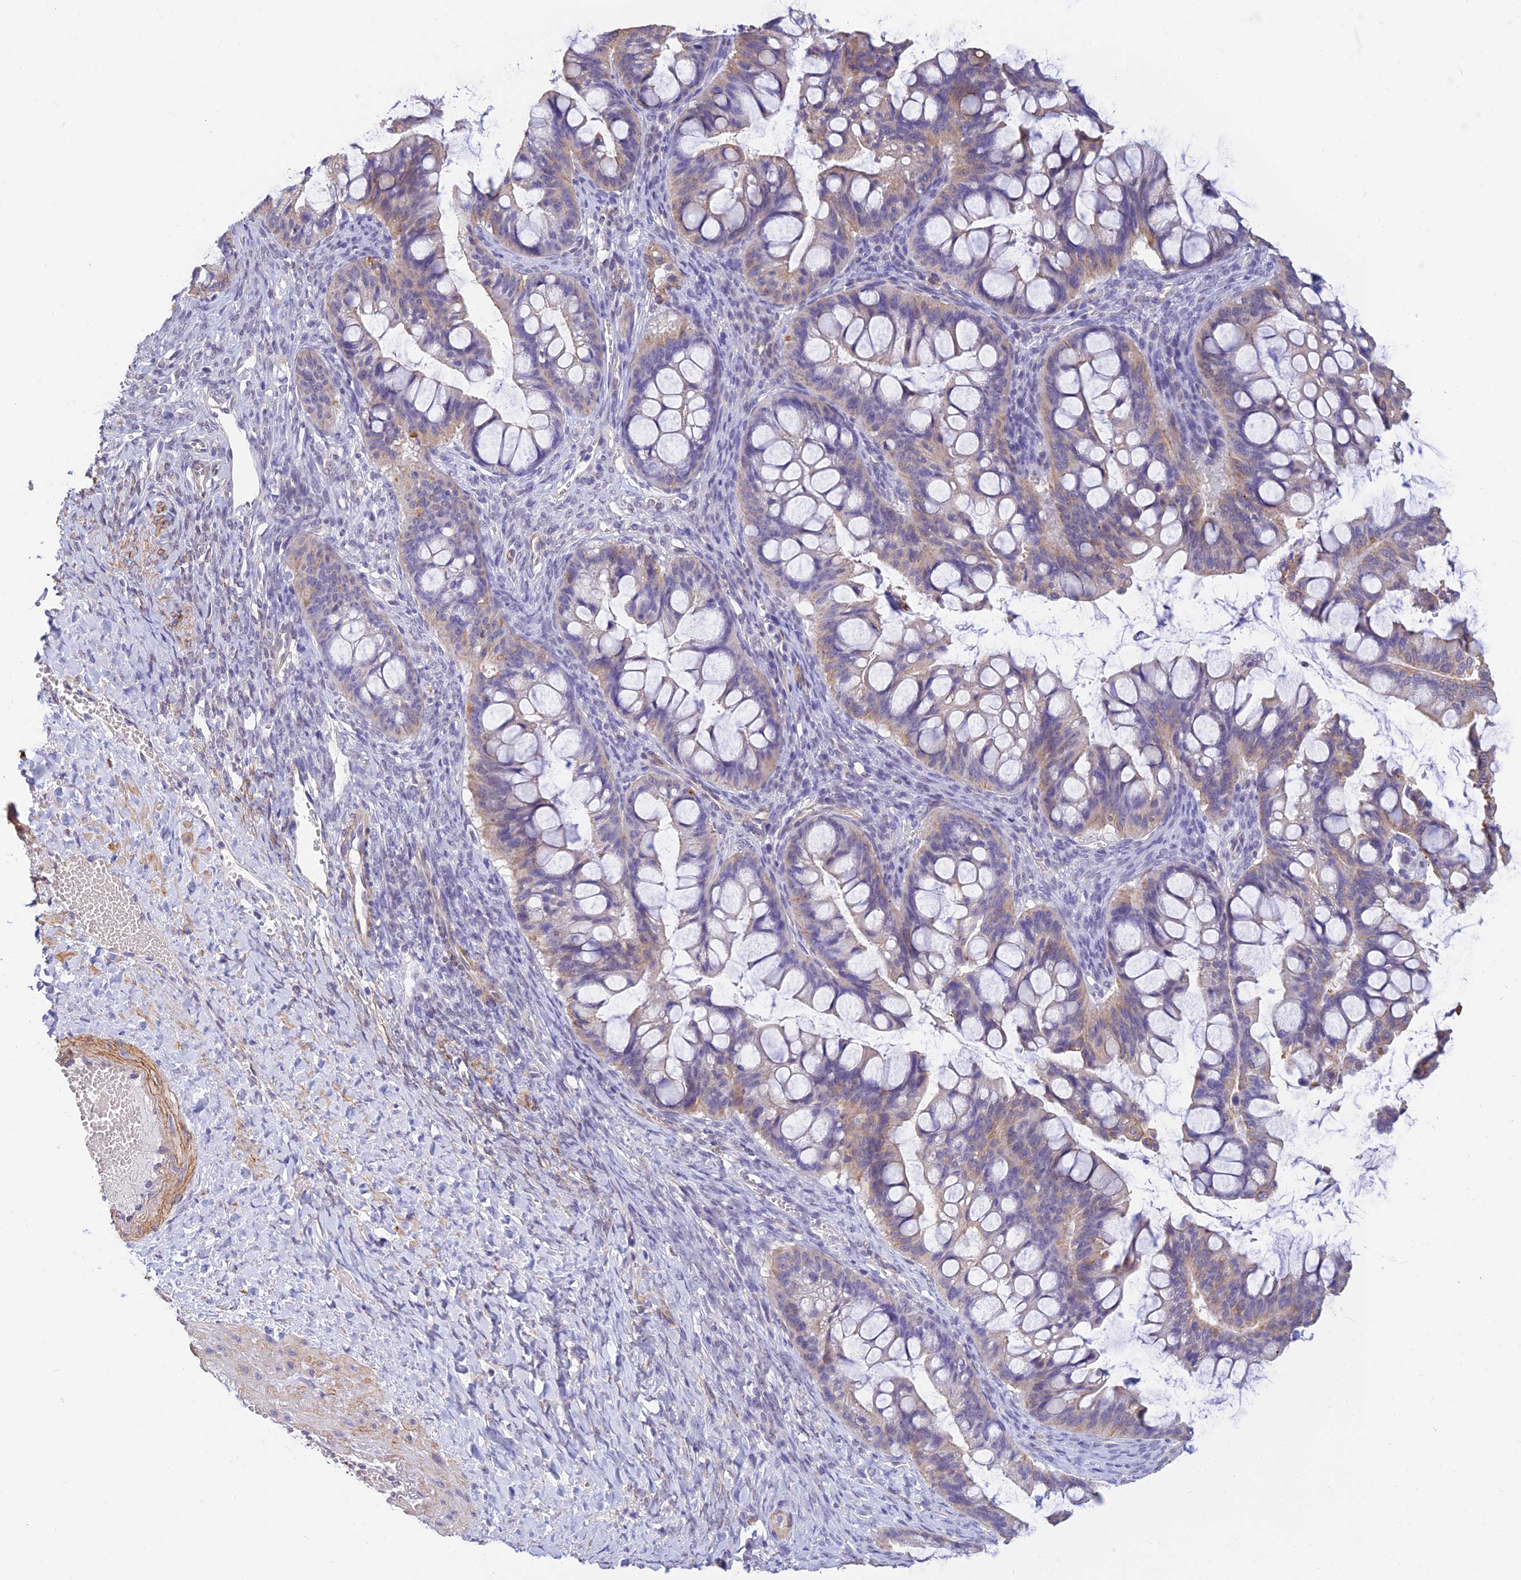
{"staining": {"intensity": "weak", "quantity": "25%-75%", "location": "cytoplasmic/membranous"}, "tissue": "ovarian cancer", "cell_type": "Tumor cells", "image_type": "cancer", "snomed": [{"axis": "morphology", "description": "Cystadenocarcinoma, mucinous, NOS"}, {"axis": "topography", "description": "Ovary"}], "caption": "High-magnification brightfield microscopy of ovarian mucinous cystadenocarcinoma stained with DAB (3,3'-diaminobenzidine) (brown) and counterstained with hematoxylin (blue). tumor cells exhibit weak cytoplasmic/membranous staining is seen in about25%-75% of cells.", "gene": "ALDH1L2", "patient": {"sex": "female", "age": 73}}